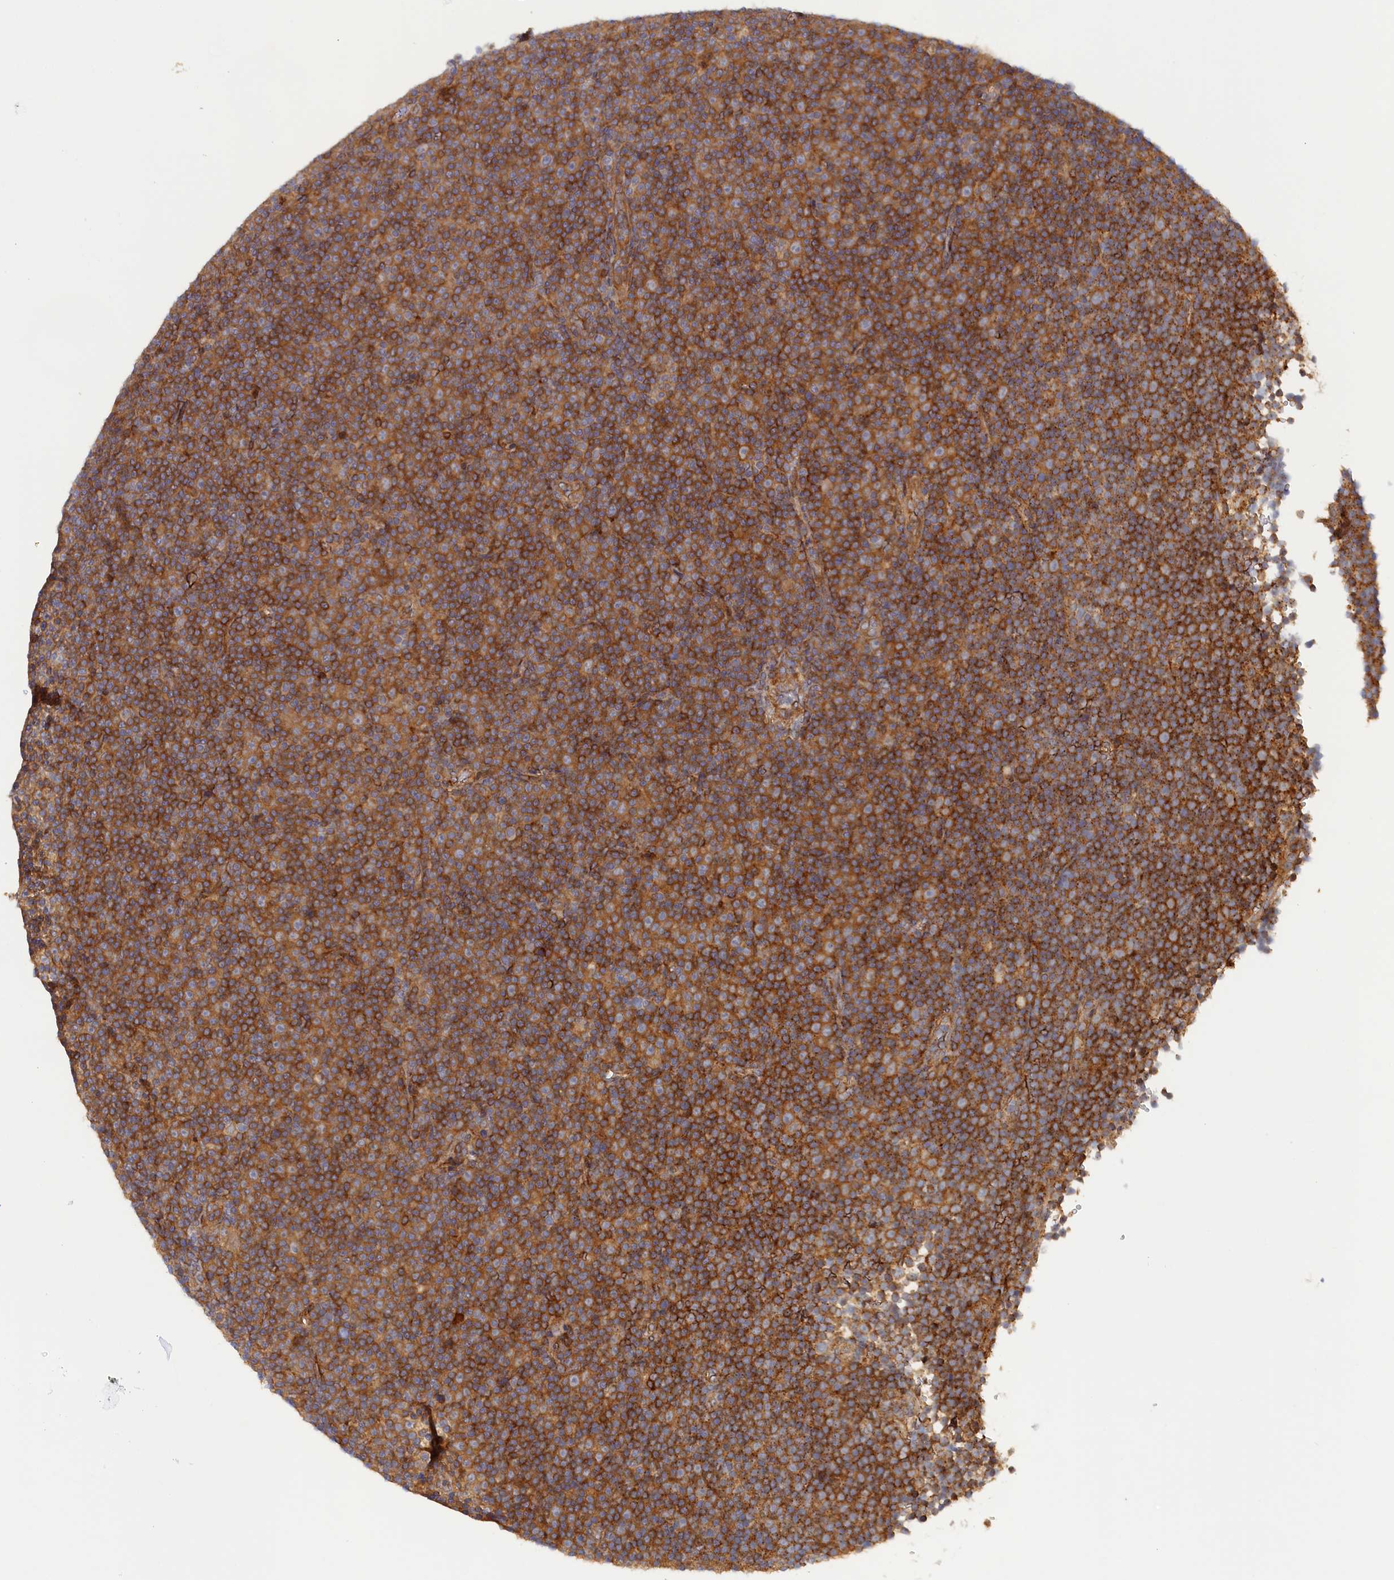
{"staining": {"intensity": "moderate", "quantity": ">75%", "location": "cytoplasmic/membranous"}, "tissue": "lymphoma", "cell_type": "Tumor cells", "image_type": "cancer", "snomed": [{"axis": "morphology", "description": "Malignant lymphoma, non-Hodgkin's type, Low grade"}, {"axis": "topography", "description": "Lymph node"}], "caption": "Immunohistochemistry staining of low-grade malignant lymphoma, non-Hodgkin's type, which demonstrates medium levels of moderate cytoplasmic/membranous expression in approximately >75% of tumor cells indicating moderate cytoplasmic/membranous protein expression. The staining was performed using DAB (3,3'-diaminobenzidine) (brown) for protein detection and nuclei were counterstained in hematoxylin (blue).", "gene": "TMEM196", "patient": {"sex": "female", "age": 67}}